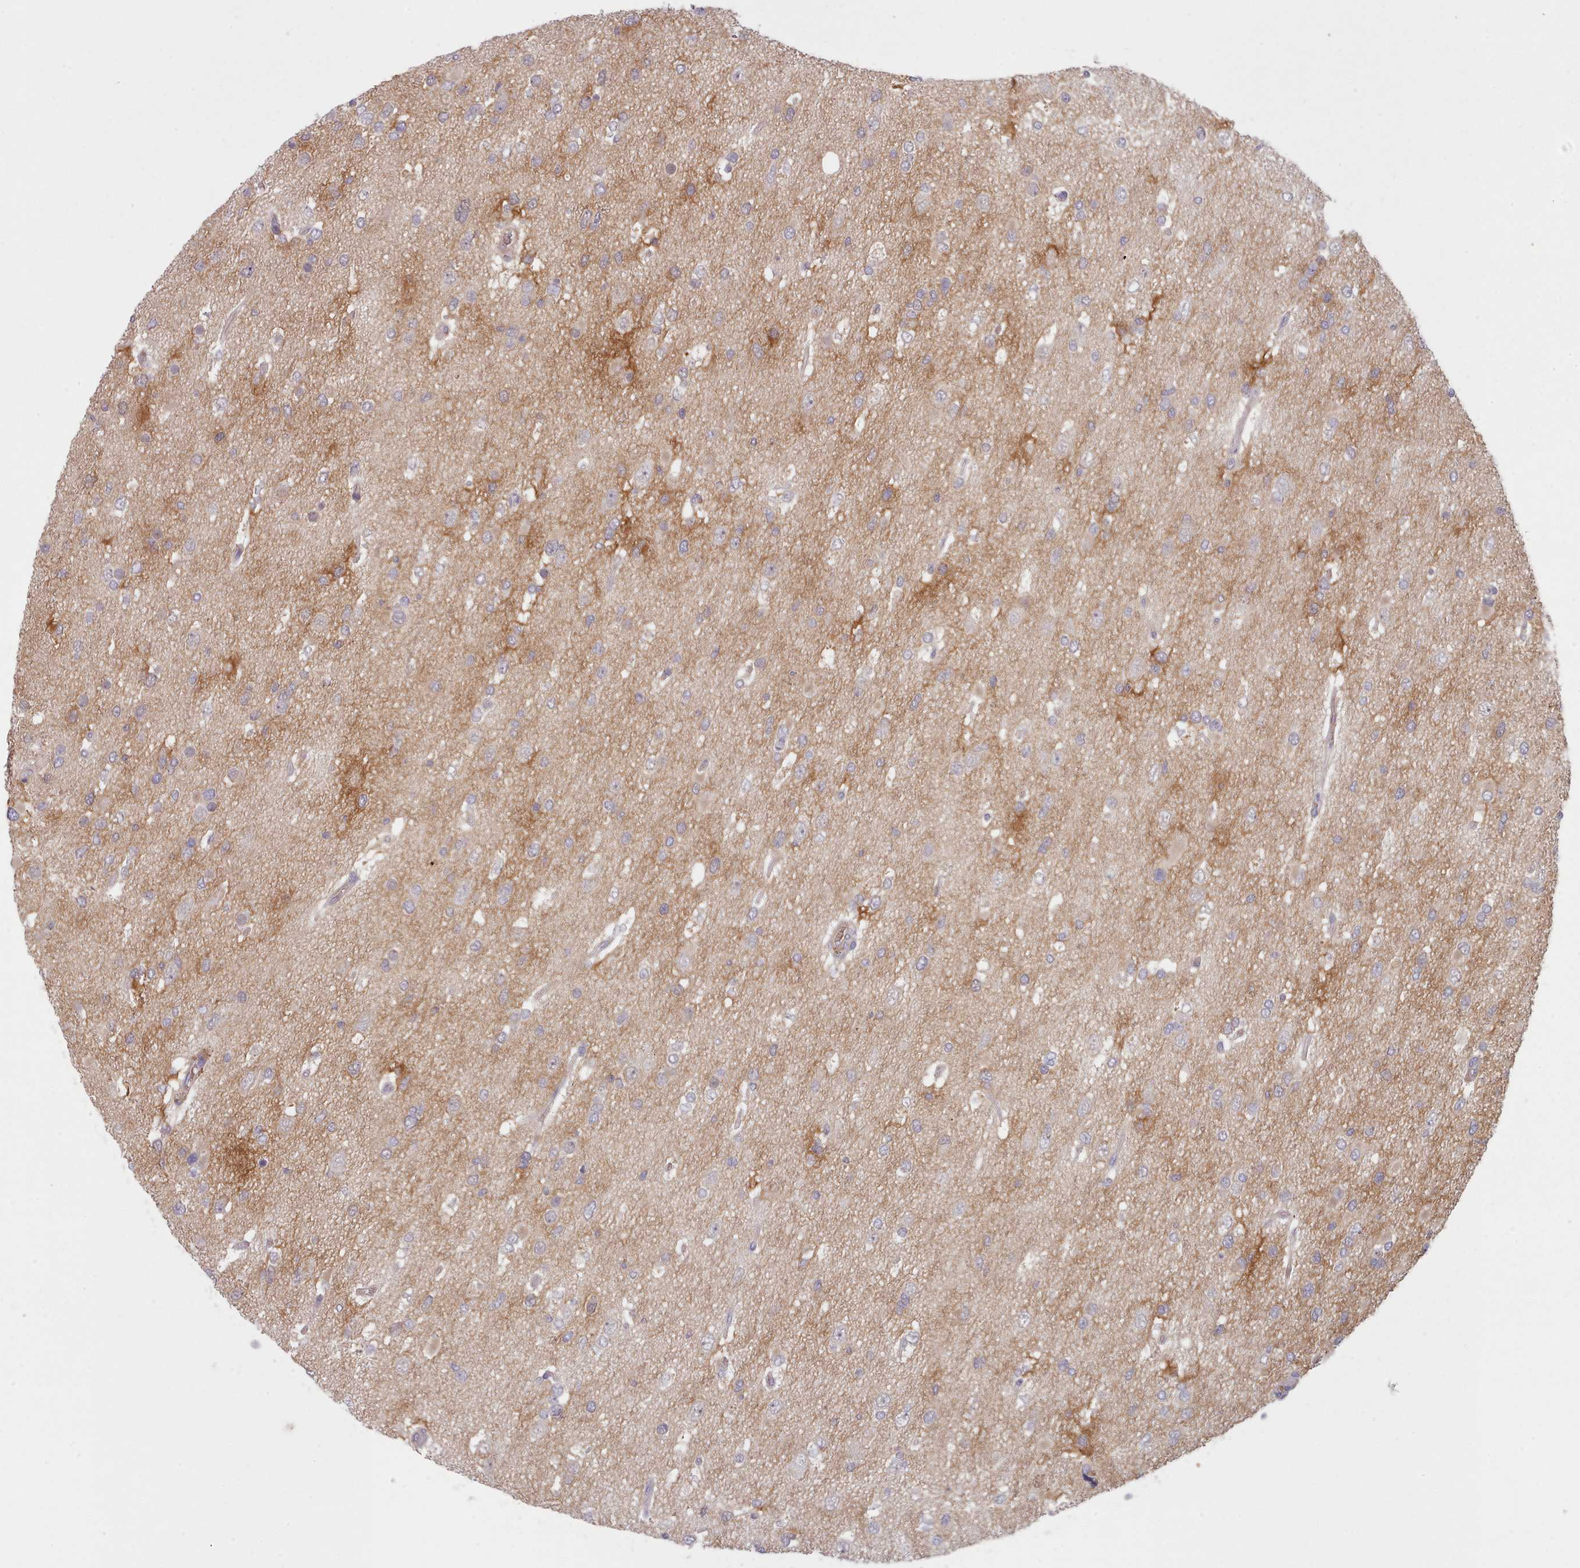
{"staining": {"intensity": "moderate", "quantity": "<25%", "location": "cytoplasmic/membranous"}, "tissue": "glioma", "cell_type": "Tumor cells", "image_type": "cancer", "snomed": [{"axis": "morphology", "description": "Glioma, malignant, High grade"}, {"axis": "topography", "description": "Brain"}], "caption": "Immunohistochemical staining of human glioma exhibits low levels of moderate cytoplasmic/membranous protein staining in about <25% of tumor cells. (IHC, brightfield microscopy, high magnification).", "gene": "CLNS1A", "patient": {"sex": "male", "age": 53}}